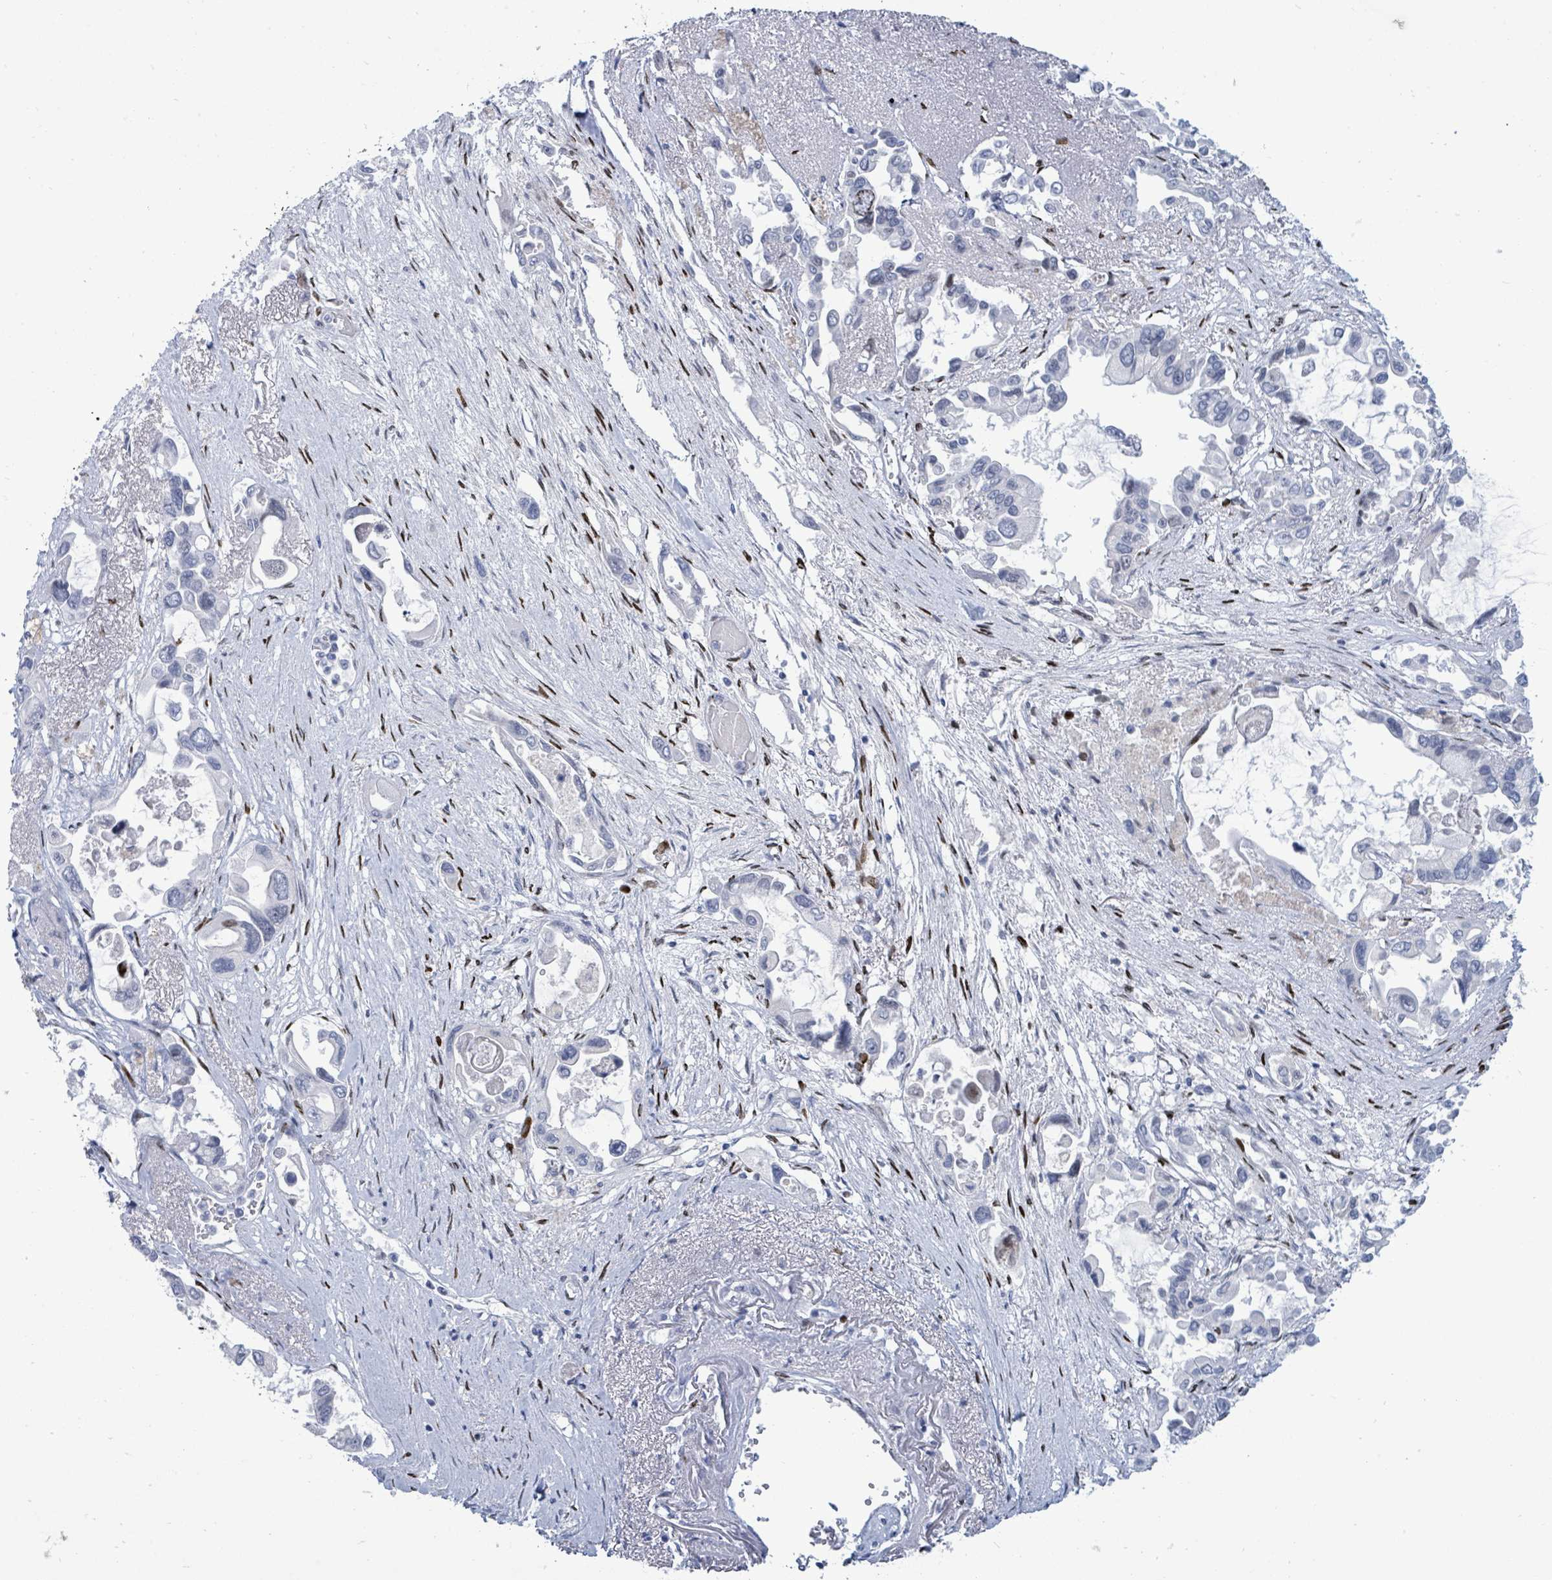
{"staining": {"intensity": "negative", "quantity": "none", "location": "none"}, "tissue": "pancreatic cancer", "cell_type": "Tumor cells", "image_type": "cancer", "snomed": [{"axis": "morphology", "description": "Adenocarcinoma, NOS"}, {"axis": "topography", "description": "Pancreas"}], "caption": "Tumor cells show no significant staining in pancreatic cancer.", "gene": "MALL", "patient": {"sex": "male", "age": 92}}